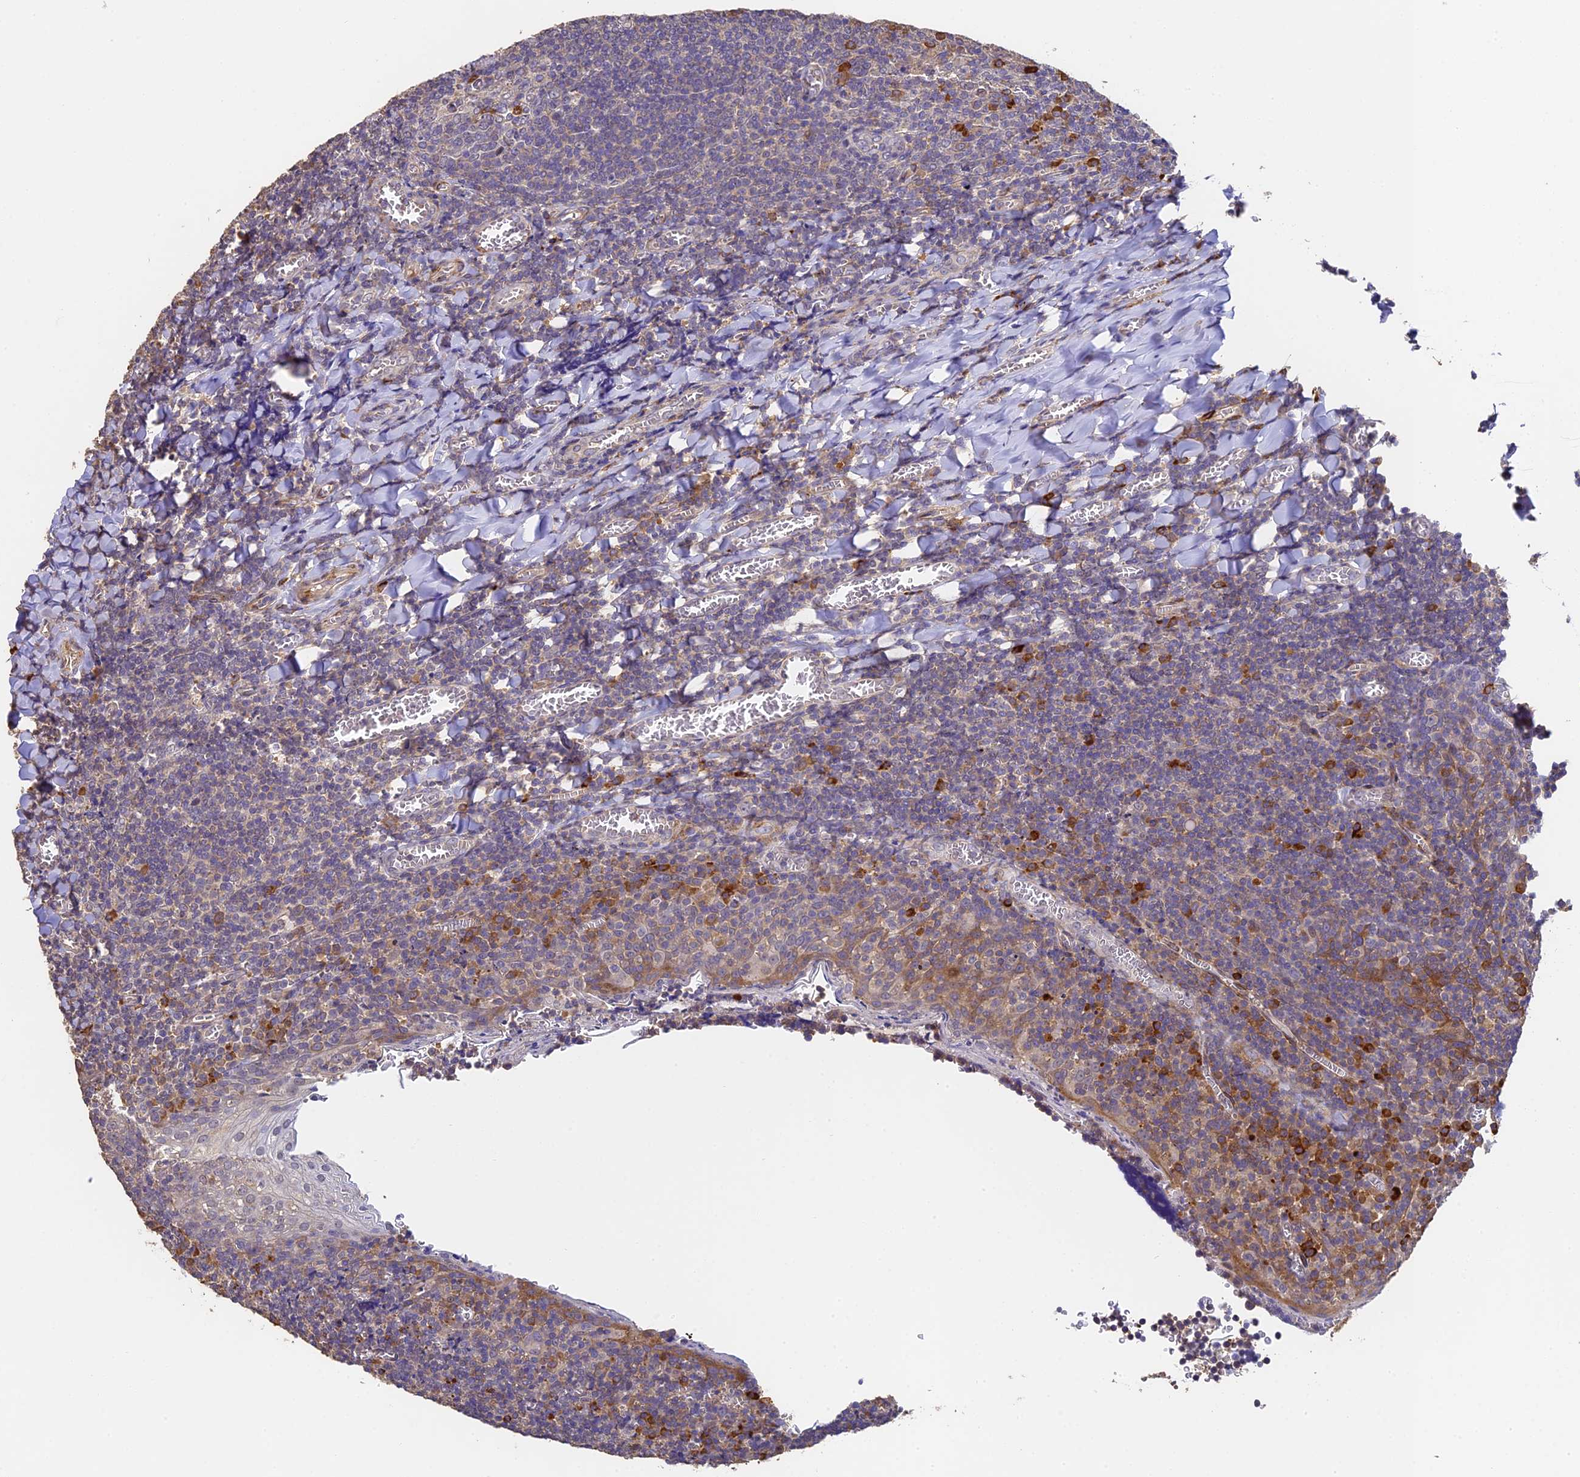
{"staining": {"intensity": "negative", "quantity": "none", "location": "none"}, "tissue": "tonsil", "cell_type": "Germinal center cells", "image_type": "normal", "snomed": [{"axis": "morphology", "description": "Normal tissue, NOS"}, {"axis": "topography", "description": "Tonsil"}], "caption": "Immunohistochemistry (IHC) photomicrograph of normal human tonsil stained for a protein (brown), which reveals no positivity in germinal center cells. (DAB IHC visualized using brightfield microscopy, high magnification).", "gene": "SLC11A1", "patient": {"sex": "male", "age": 27}}